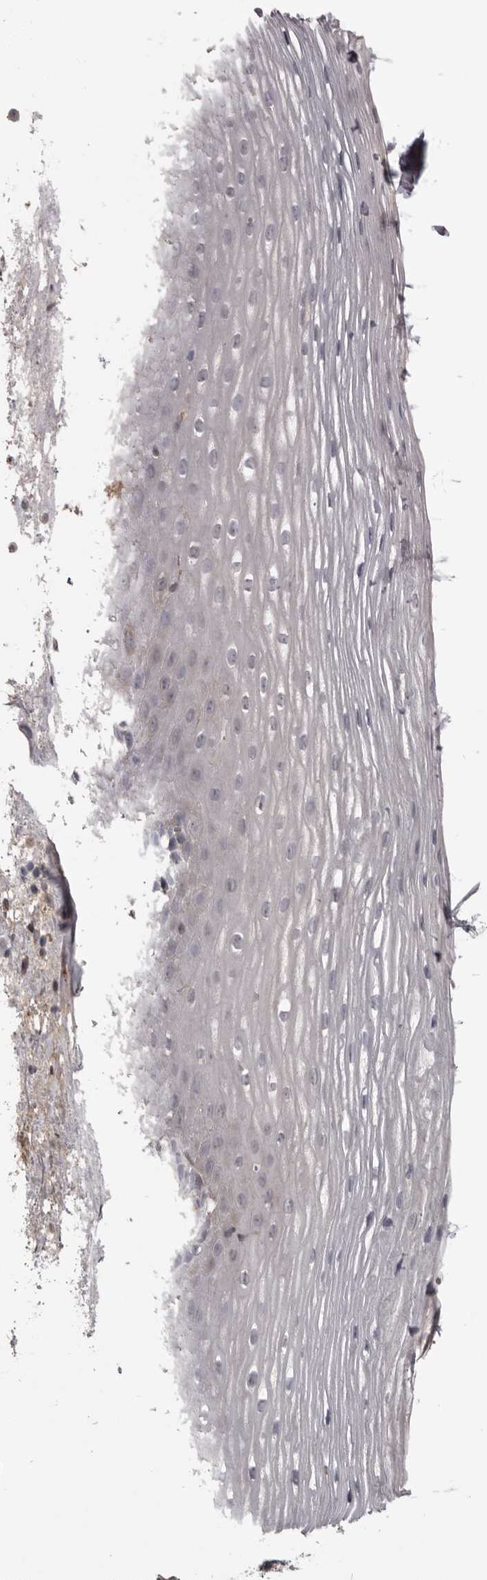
{"staining": {"intensity": "negative", "quantity": "none", "location": "none"}, "tissue": "esophagus", "cell_type": "Squamous epithelial cells", "image_type": "normal", "snomed": [{"axis": "morphology", "description": "Normal tissue, NOS"}, {"axis": "morphology", "description": "Adenocarcinoma, NOS"}, {"axis": "topography", "description": "Esophagus"}], "caption": "Esophagus stained for a protein using immunohistochemistry (IHC) displays no expression squamous epithelial cells.", "gene": "NENF", "patient": {"sex": "male", "age": 62}}